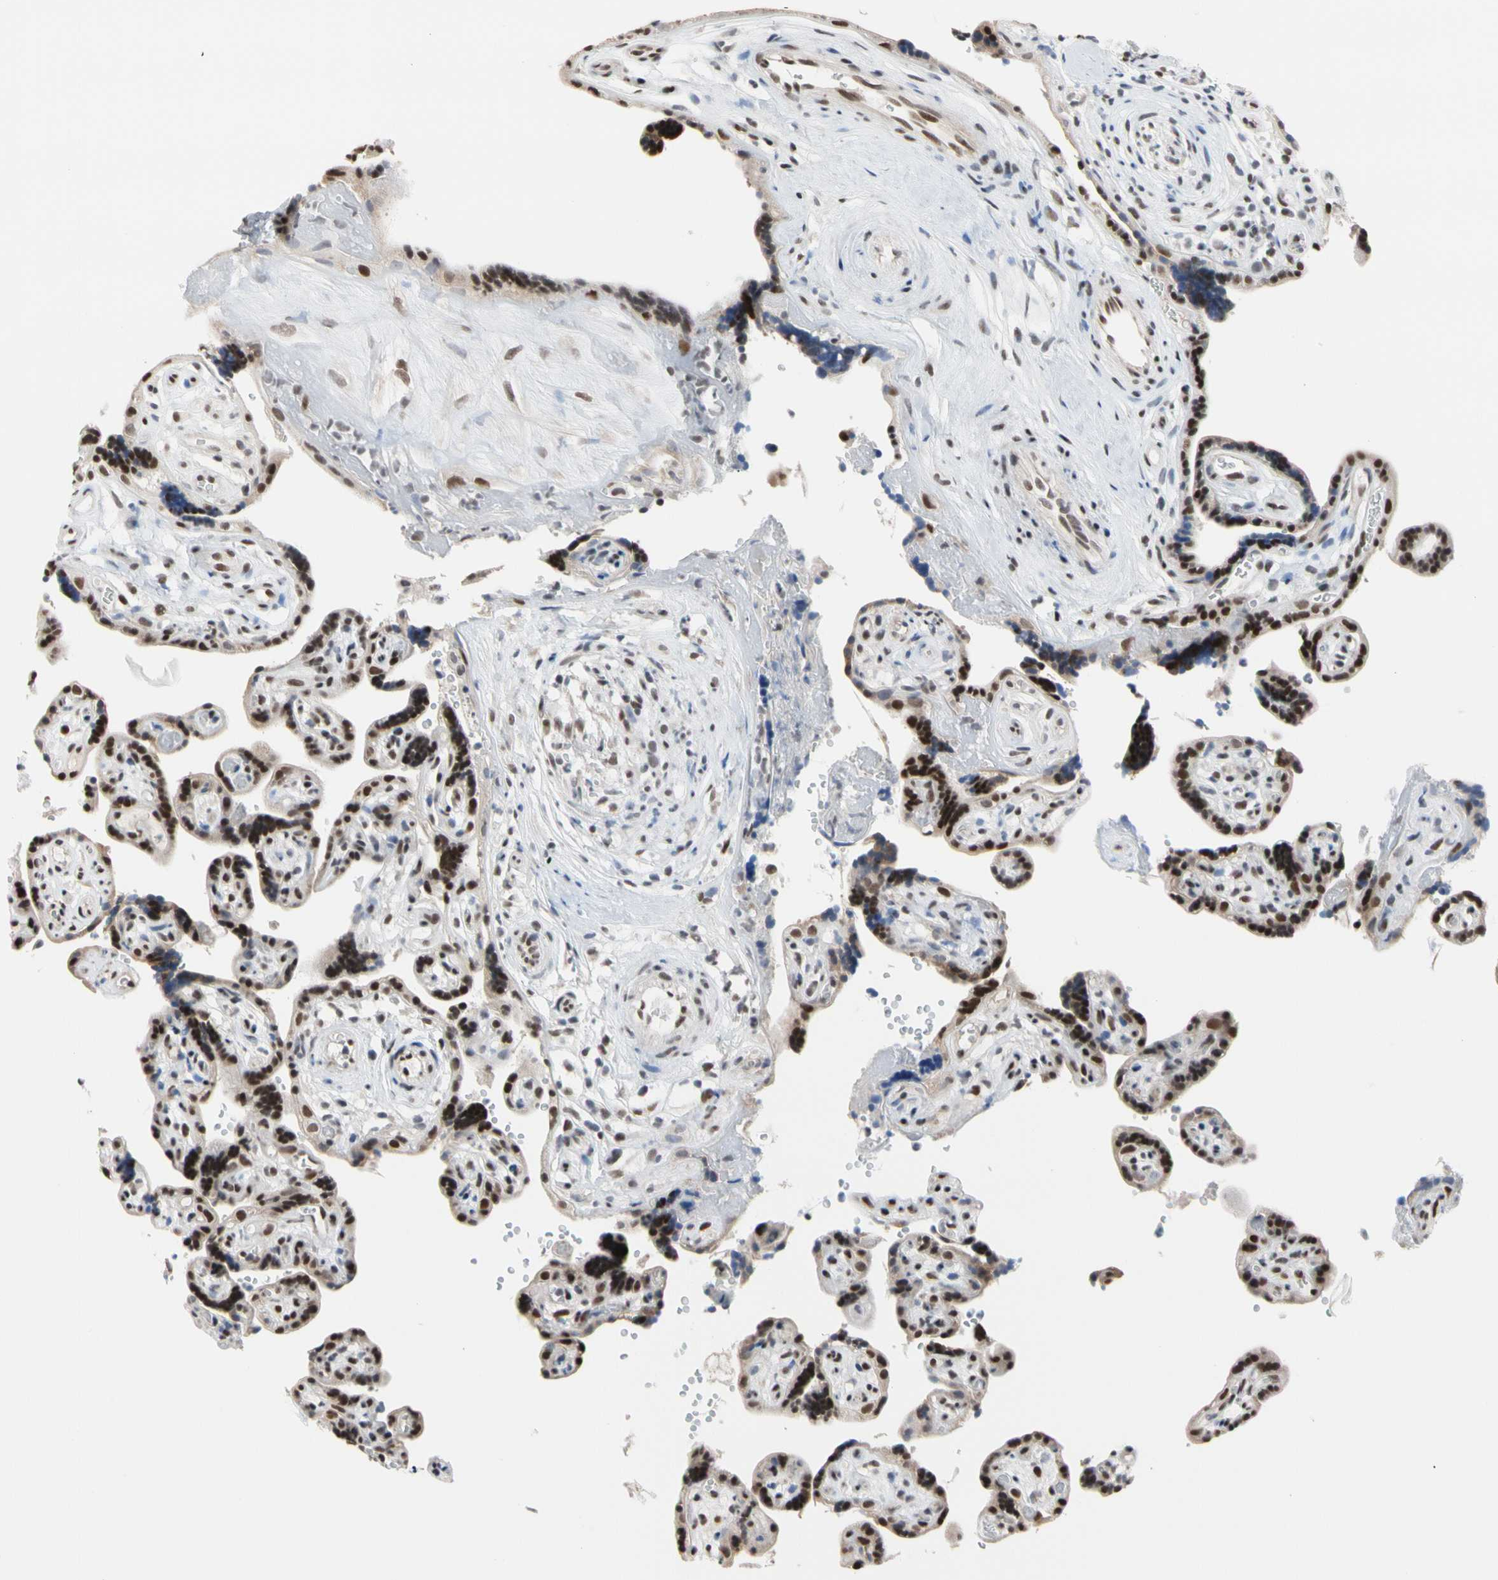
{"staining": {"intensity": "strong", "quantity": ">75%", "location": "nuclear"}, "tissue": "placenta", "cell_type": "Trophoblastic cells", "image_type": "normal", "snomed": [{"axis": "morphology", "description": "Normal tissue, NOS"}, {"axis": "topography", "description": "Placenta"}], "caption": "The photomicrograph reveals immunohistochemical staining of normal placenta. There is strong nuclear positivity is present in about >75% of trophoblastic cells.", "gene": "FAM98B", "patient": {"sex": "female", "age": 30}}